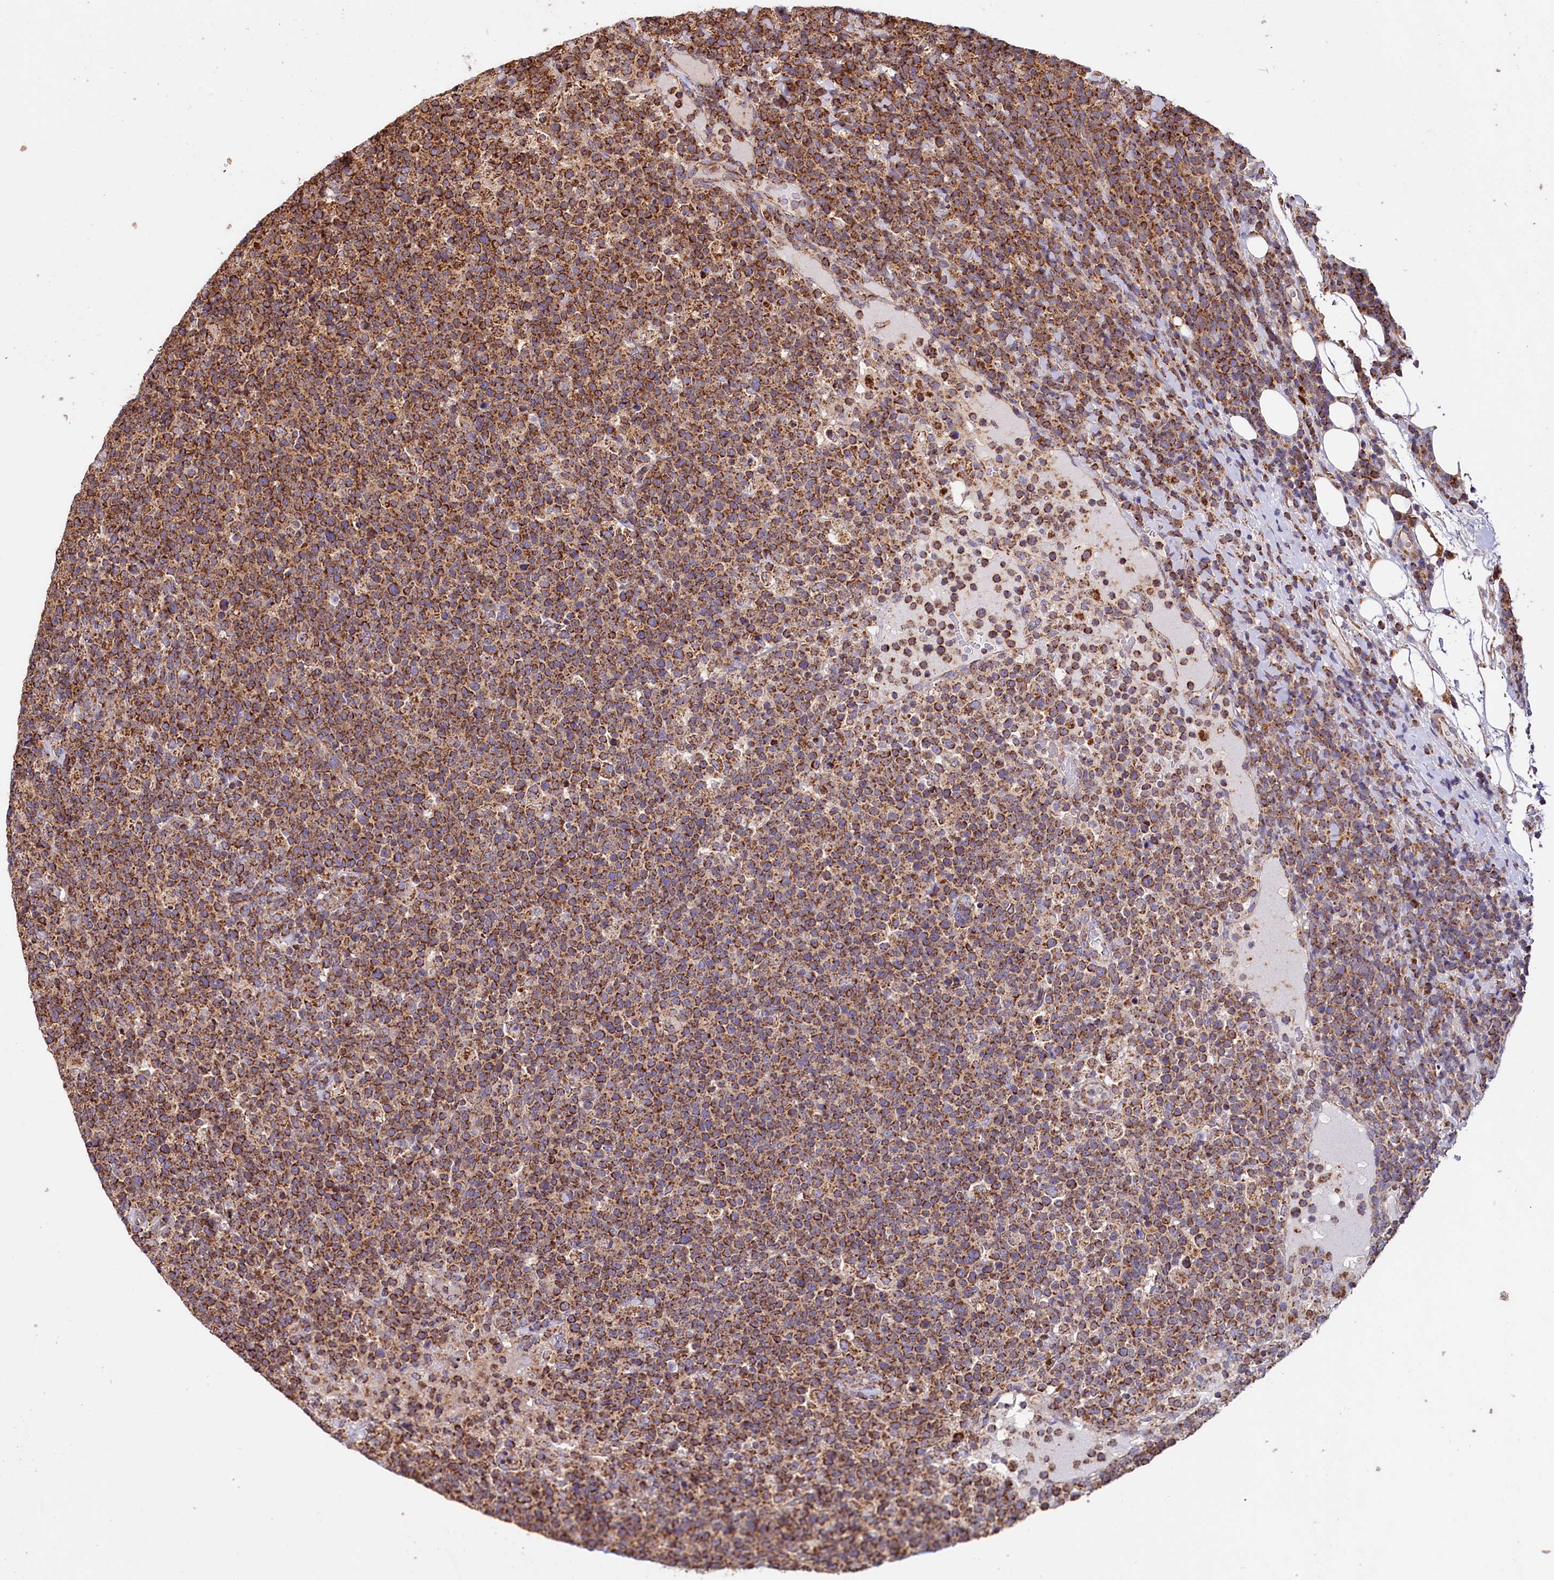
{"staining": {"intensity": "moderate", "quantity": ">75%", "location": "cytoplasmic/membranous"}, "tissue": "lymphoma", "cell_type": "Tumor cells", "image_type": "cancer", "snomed": [{"axis": "morphology", "description": "Malignant lymphoma, non-Hodgkin's type, High grade"}, {"axis": "topography", "description": "Lymph node"}], "caption": "Lymphoma was stained to show a protein in brown. There is medium levels of moderate cytoplasmic/membranous expression in approximately >75% of tumor cells.", "gene": "NUDT15", "patient": {"sex": "male", "age": 61}}